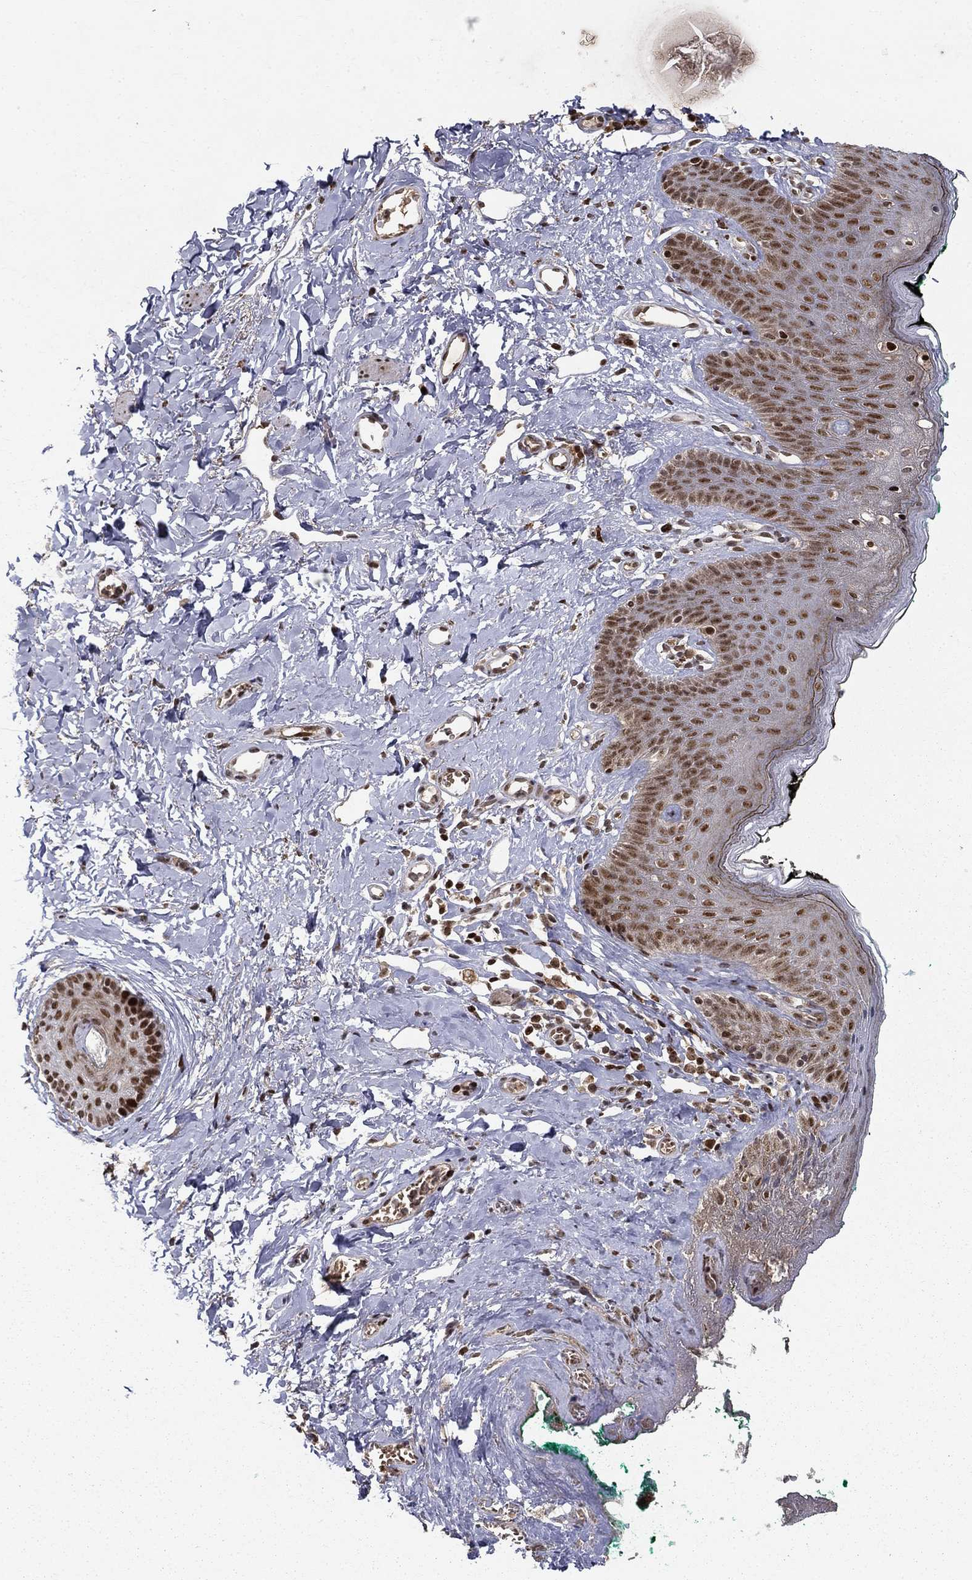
{"staining": {"intensity": "strong", "quantity": ">75%", "location": "nuclear"}, "tissue": "skin", "cell_type": "Epidermal cells", "image_type": "normal", "snomed": [{"axis": "morphology", "description": "Normal tissue, NOS"}, {"axis": "topography", "description": "Vulva"}], "caption": "A high-resolution histopathology image shows immunohistochemistry staining of normal skin, which exhibits strong nuclear positivity in about >75% of epidermal cells.", "gene": "CDCA7L", "patient": {"sex": "female", "age": 66}}